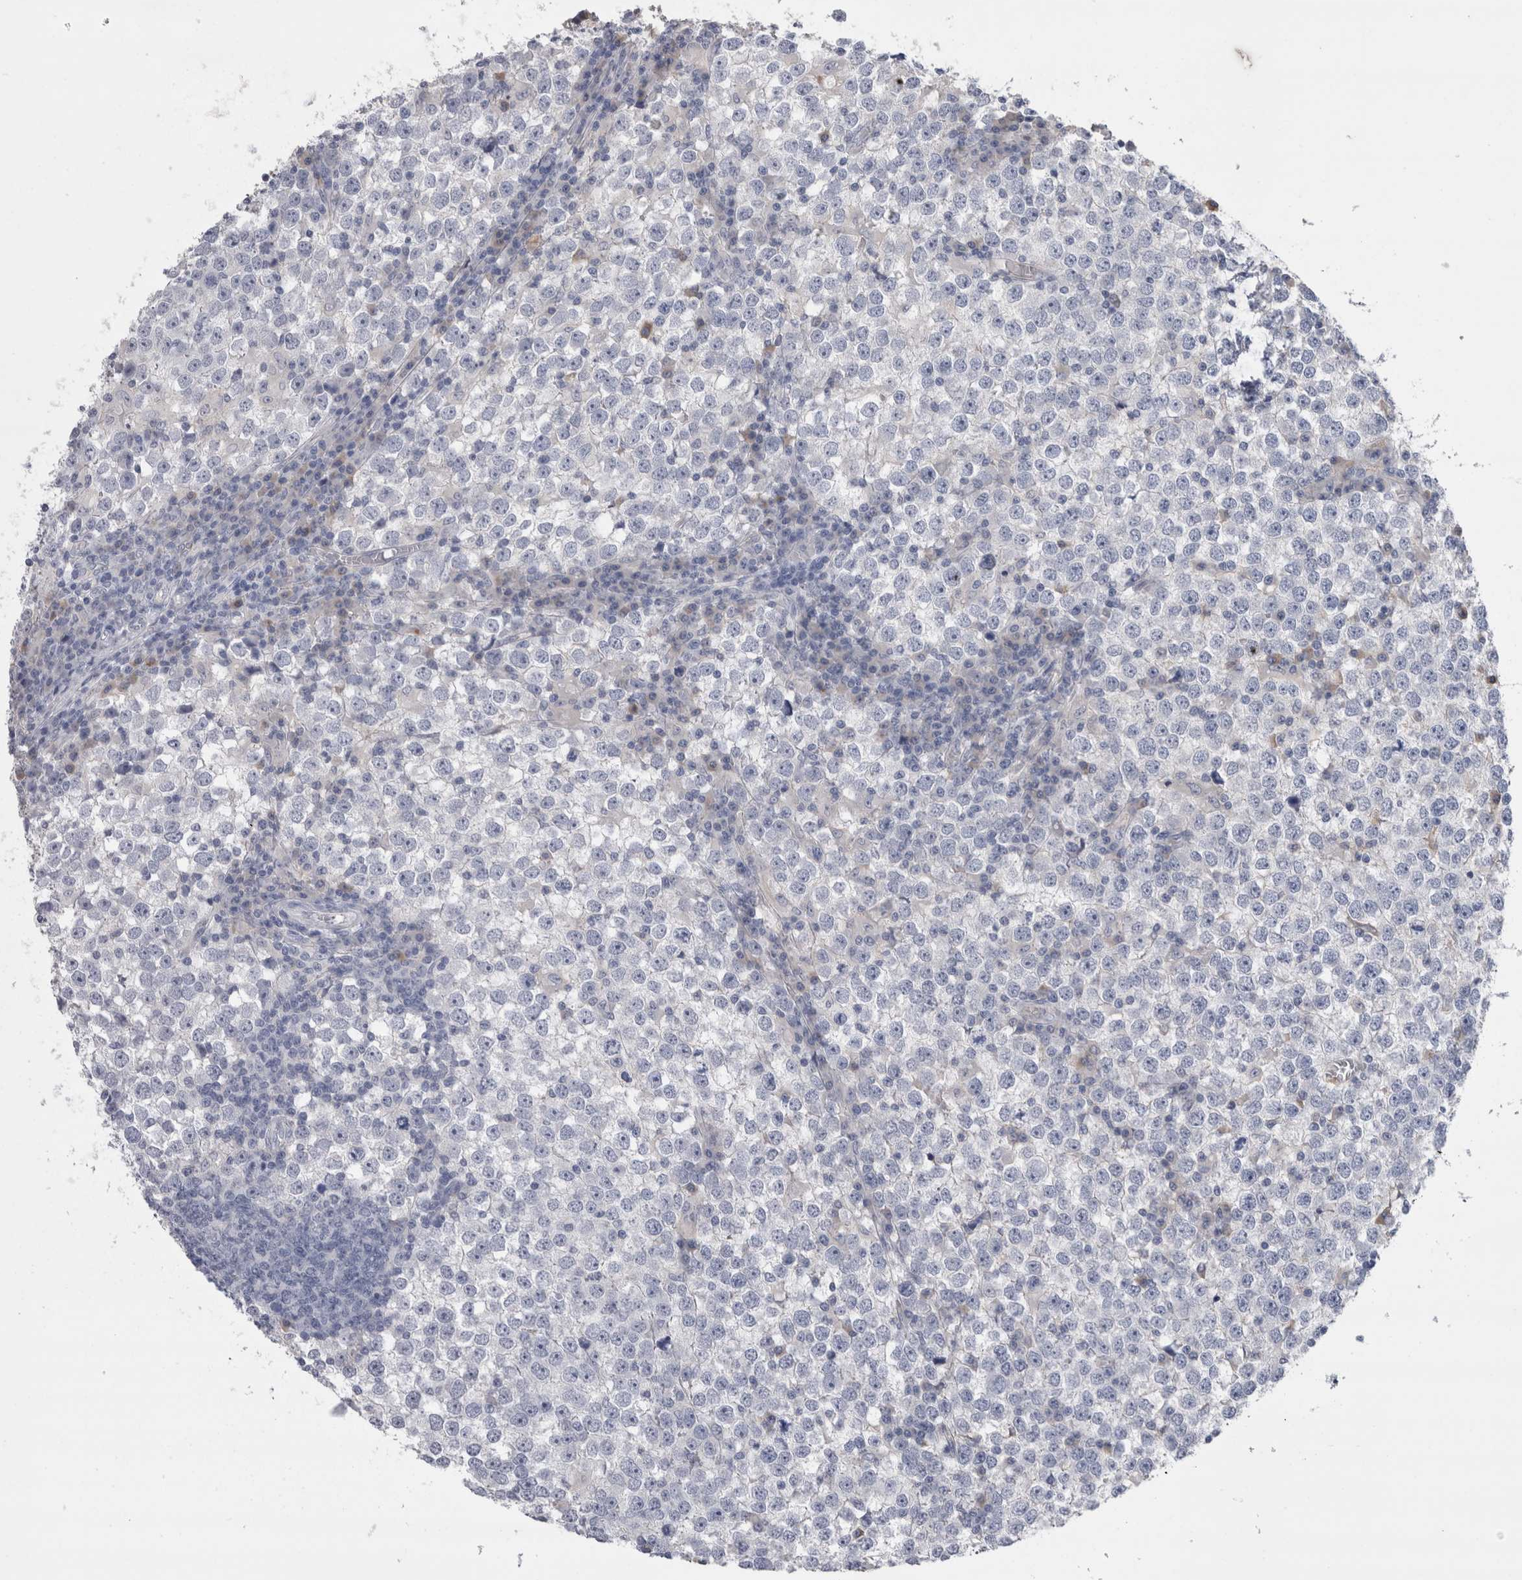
{"staining": {"intensity": "negative", "quantity": "none", "location": "none"}, "tissue": "testis cancer", "cell_type": "Tumor cells", "image_type": "cancer", "snomed": [{"axis": "morphology", "description": "Seminoma, NOS"}, {"axis": "topography", "description": "Testis"}], "caption": "Immunohistochemical staining of human testis cancer displays no significant expression in tumor cells.", "gene": "REG1A", "patient": {"sex": "male", "age": 65}}